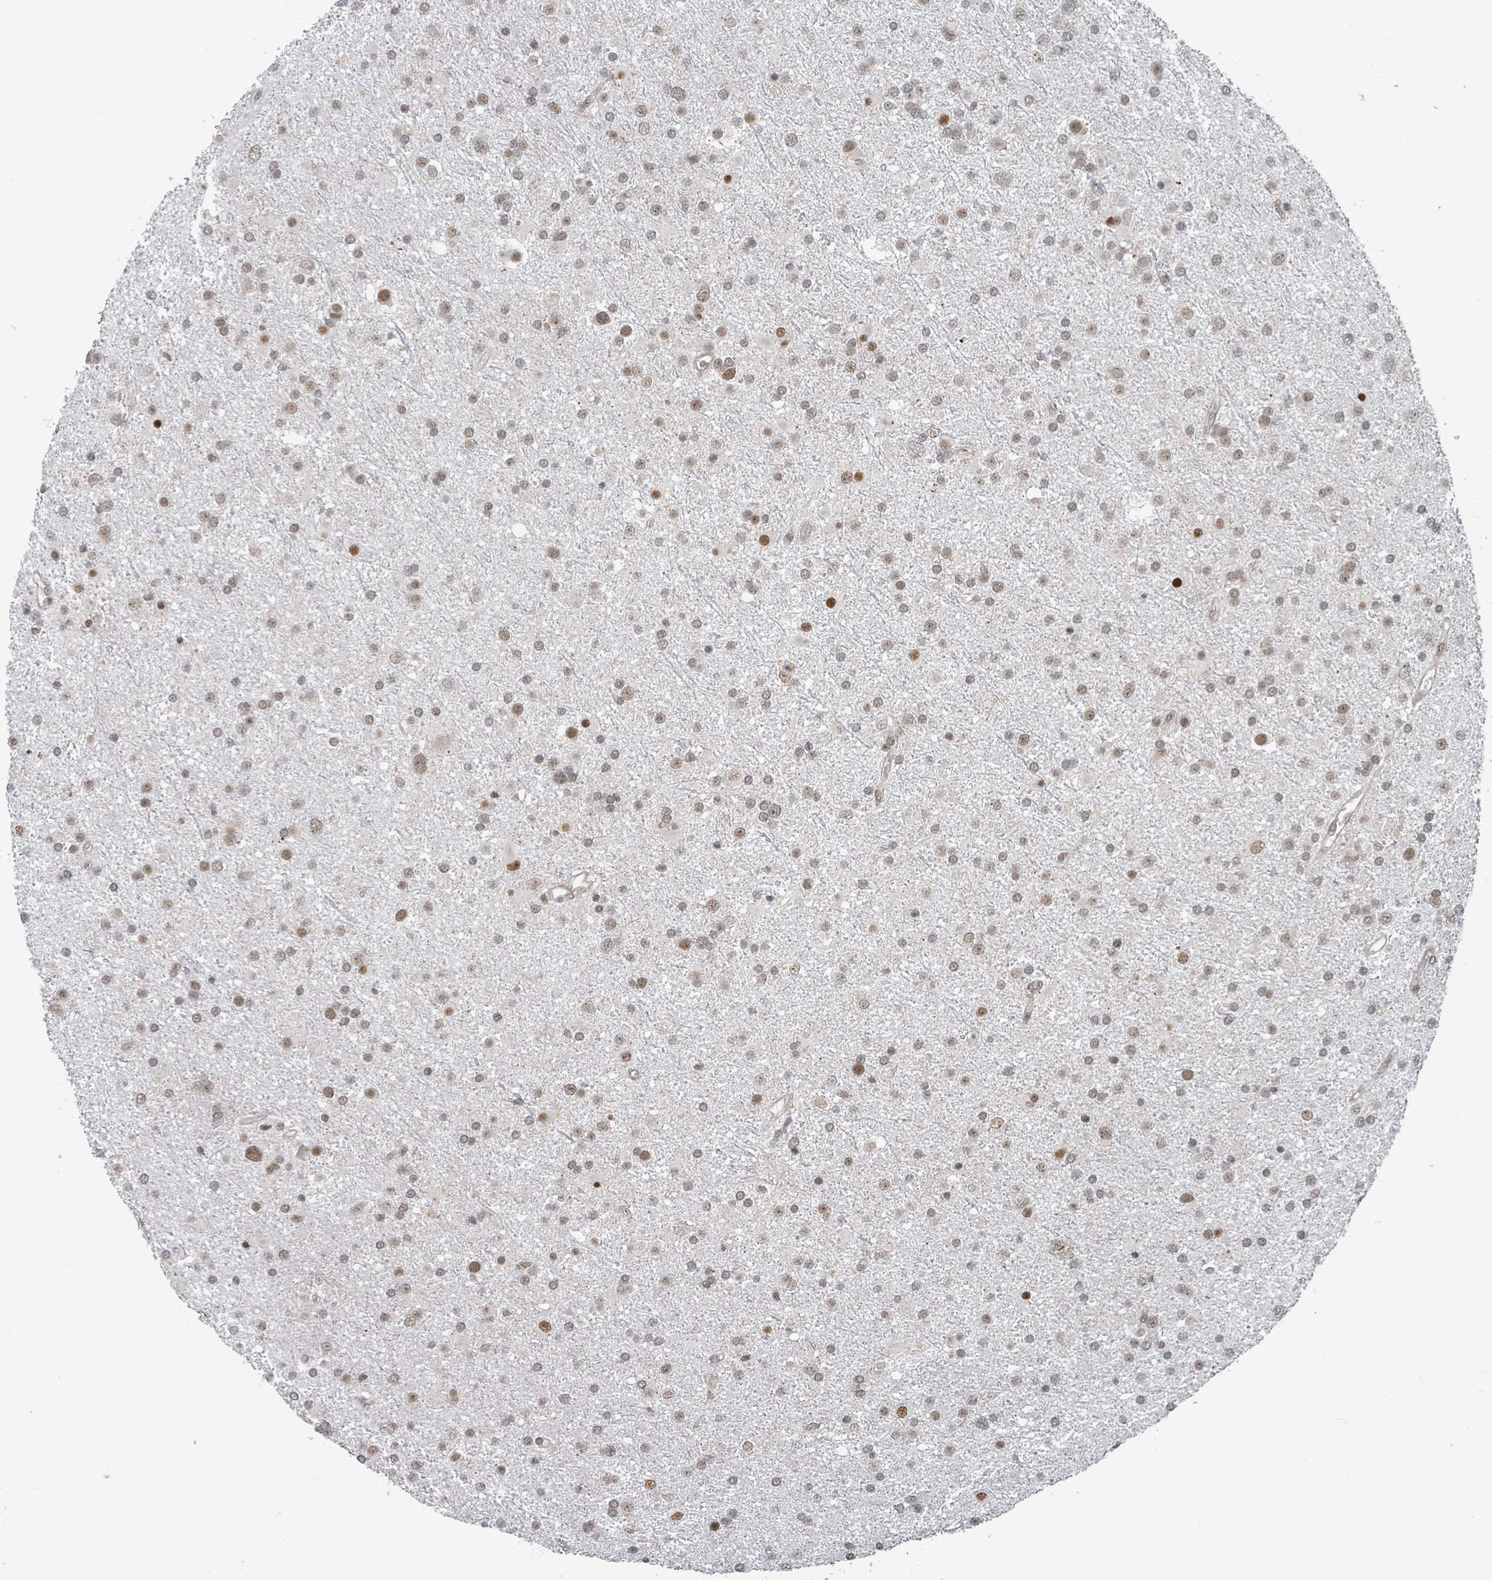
{"staining": {"intensity": "moderate", "quantity": "25%-75%", "location": "nuclear"}, "tissue": "glioma", "cell_type": "Tumor cells", "image_type": "cancer", "snomed": [{"axis": "morphology", "description": "Glioma, malignant, Low grade"}, {"axis": "topography", "description": "Brain"}], "caption": "Glioma stained with DAB IHC demonstrates medium levels of moderate nuclear positivity in about 25%-75% of tumor cells. Using DAB (3,3'-diaminobenzidine) (brown) and hematoxylin (blue) stains, captured at high magnification using brightfield microscopy.", "gene": "GTF3C1", "patient": {"sex": "female", "age": 32}}